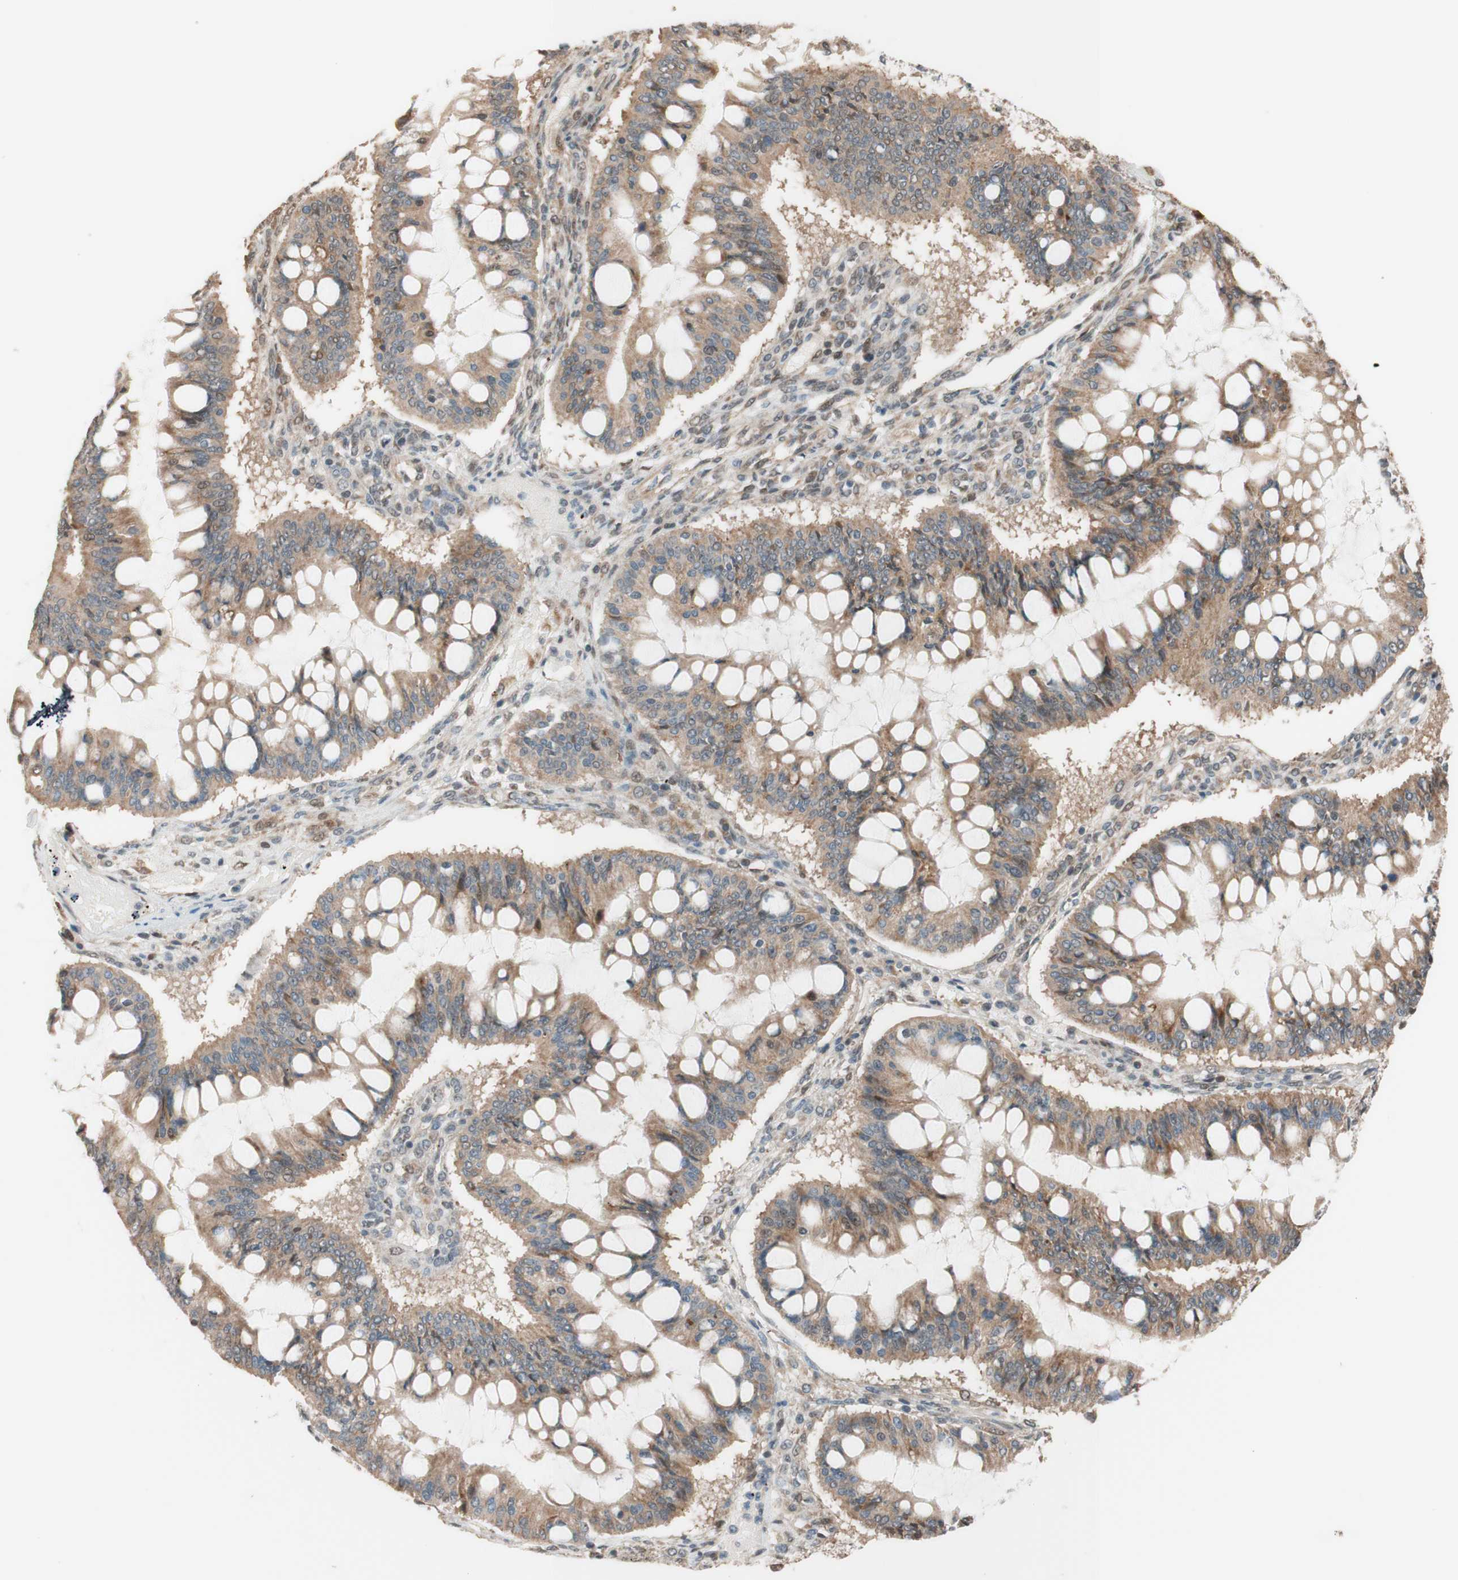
{"staining": {"intensity": "moderate", "quantity": ">75%", "location": "cytoplasmic/membranous"}, "tissue": "ovarian cancer", "cell_type": "Tumor cells", "image_type": "cancer", "snomed": [{"axis": "morphology", "description": "Cystadenocarcinoma, mucinous, NOS"}, {"axis": "topography", "description": "Ovary"}], "caption": "Immunohistochemical staining of mucinous cystadenocarcinoma (ovarian) reveals medium levels of moderate cytoplasmic/membranous protein expression in about >75% of tumor cells.", "gene": "CCNC", "patient": {"sex": "female", "age": 73}}